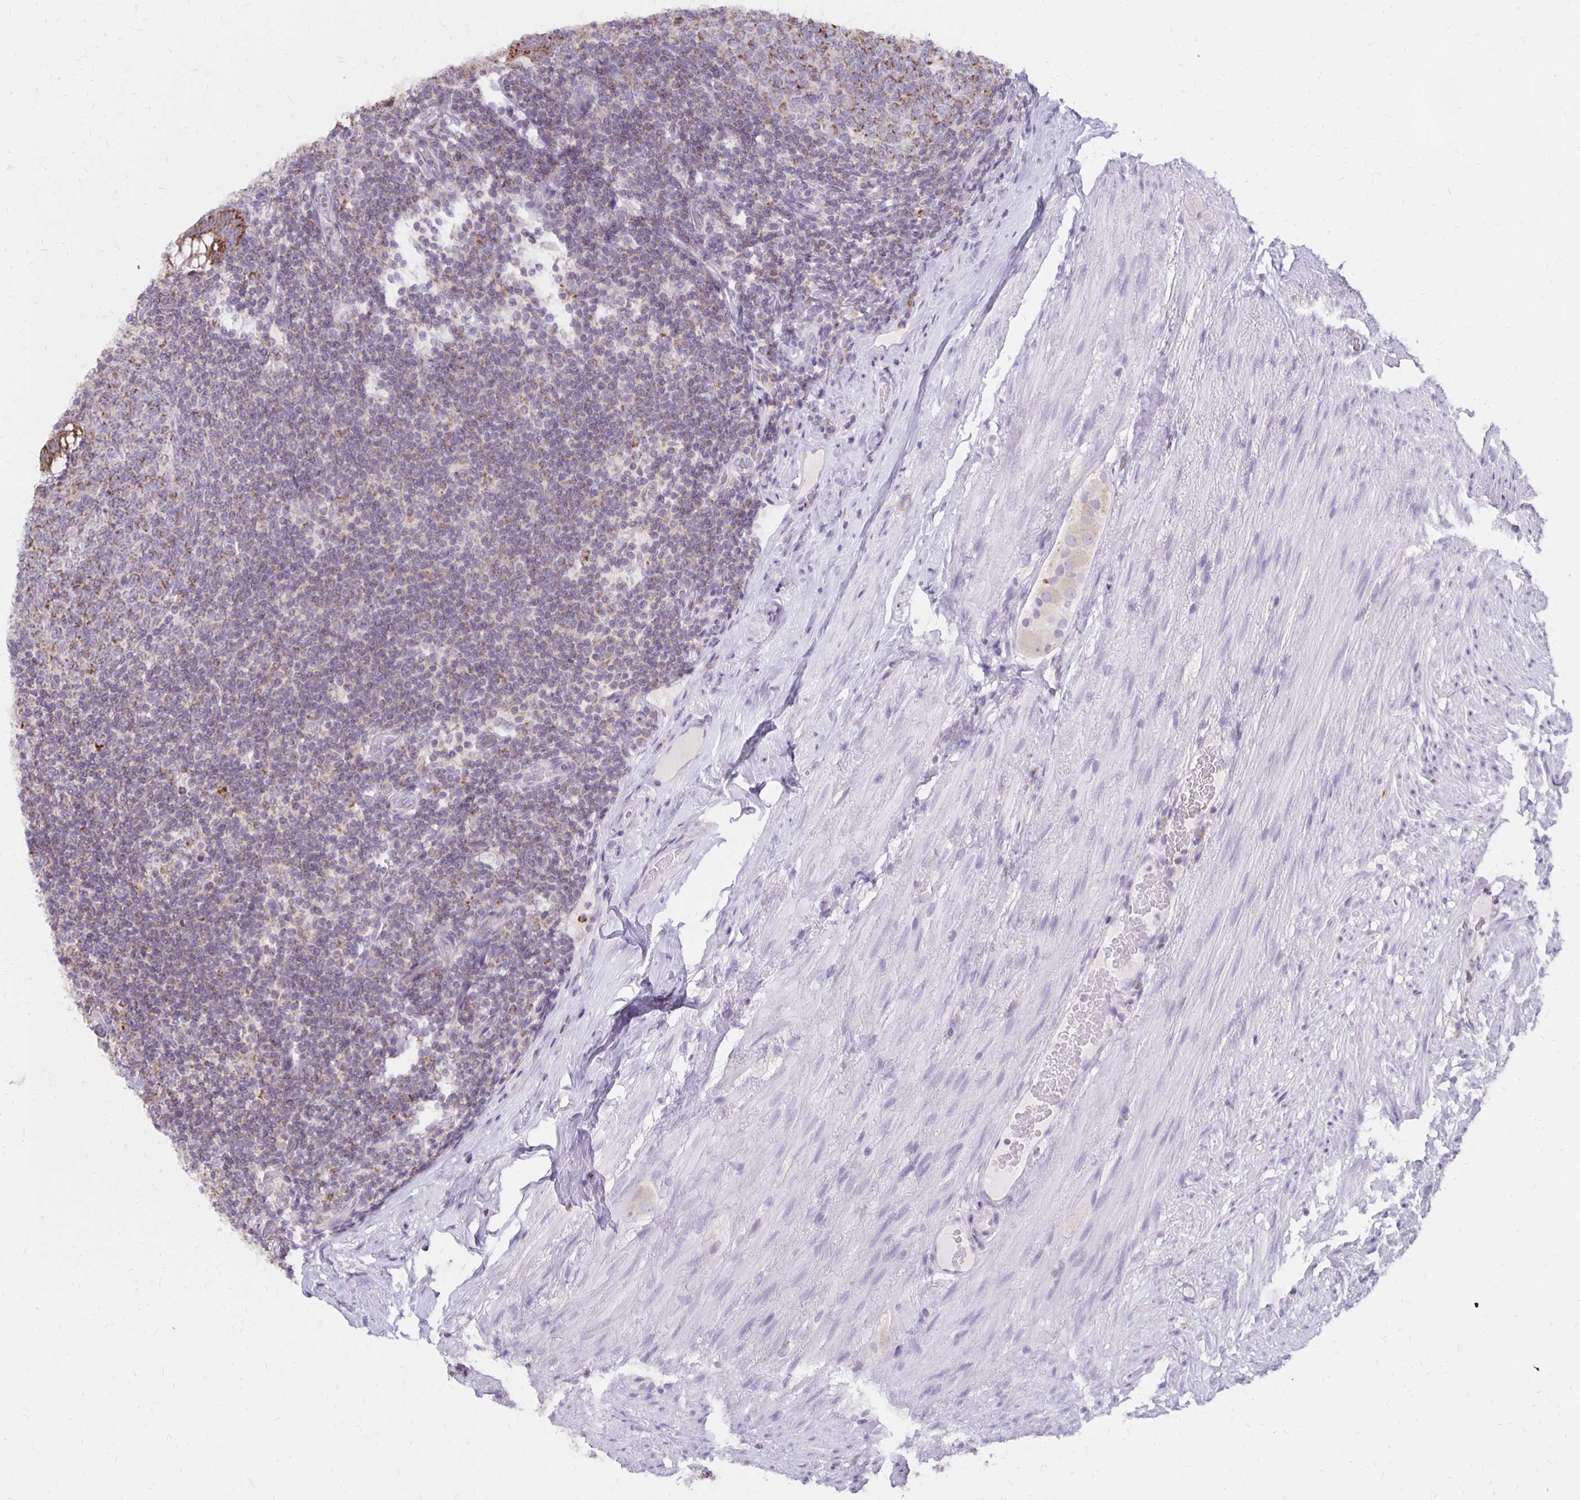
{"staining": {"intensity": "strong", "quantity": ">75%", "location": "cytoplasmic/membranous"}, "tissue": "appendix", "cell_type": "Glandular cells", "image_type": "normal", "snomed": [{"axis": "morphology", "description": "Normal tissue, NOS"}, {"axis": "topography", "description": "Appendix"}], "caption": "Immunohistochemical staining of unremarkable human appendix demonstrates high levels of strong cytoplasmic/membranous staining in approximately >75% of glandular cells. (Brightfield microscopy of DAB IHC at high magnification).", "gene": "IER3", "patient": {"sex": "male", "age": 71}}